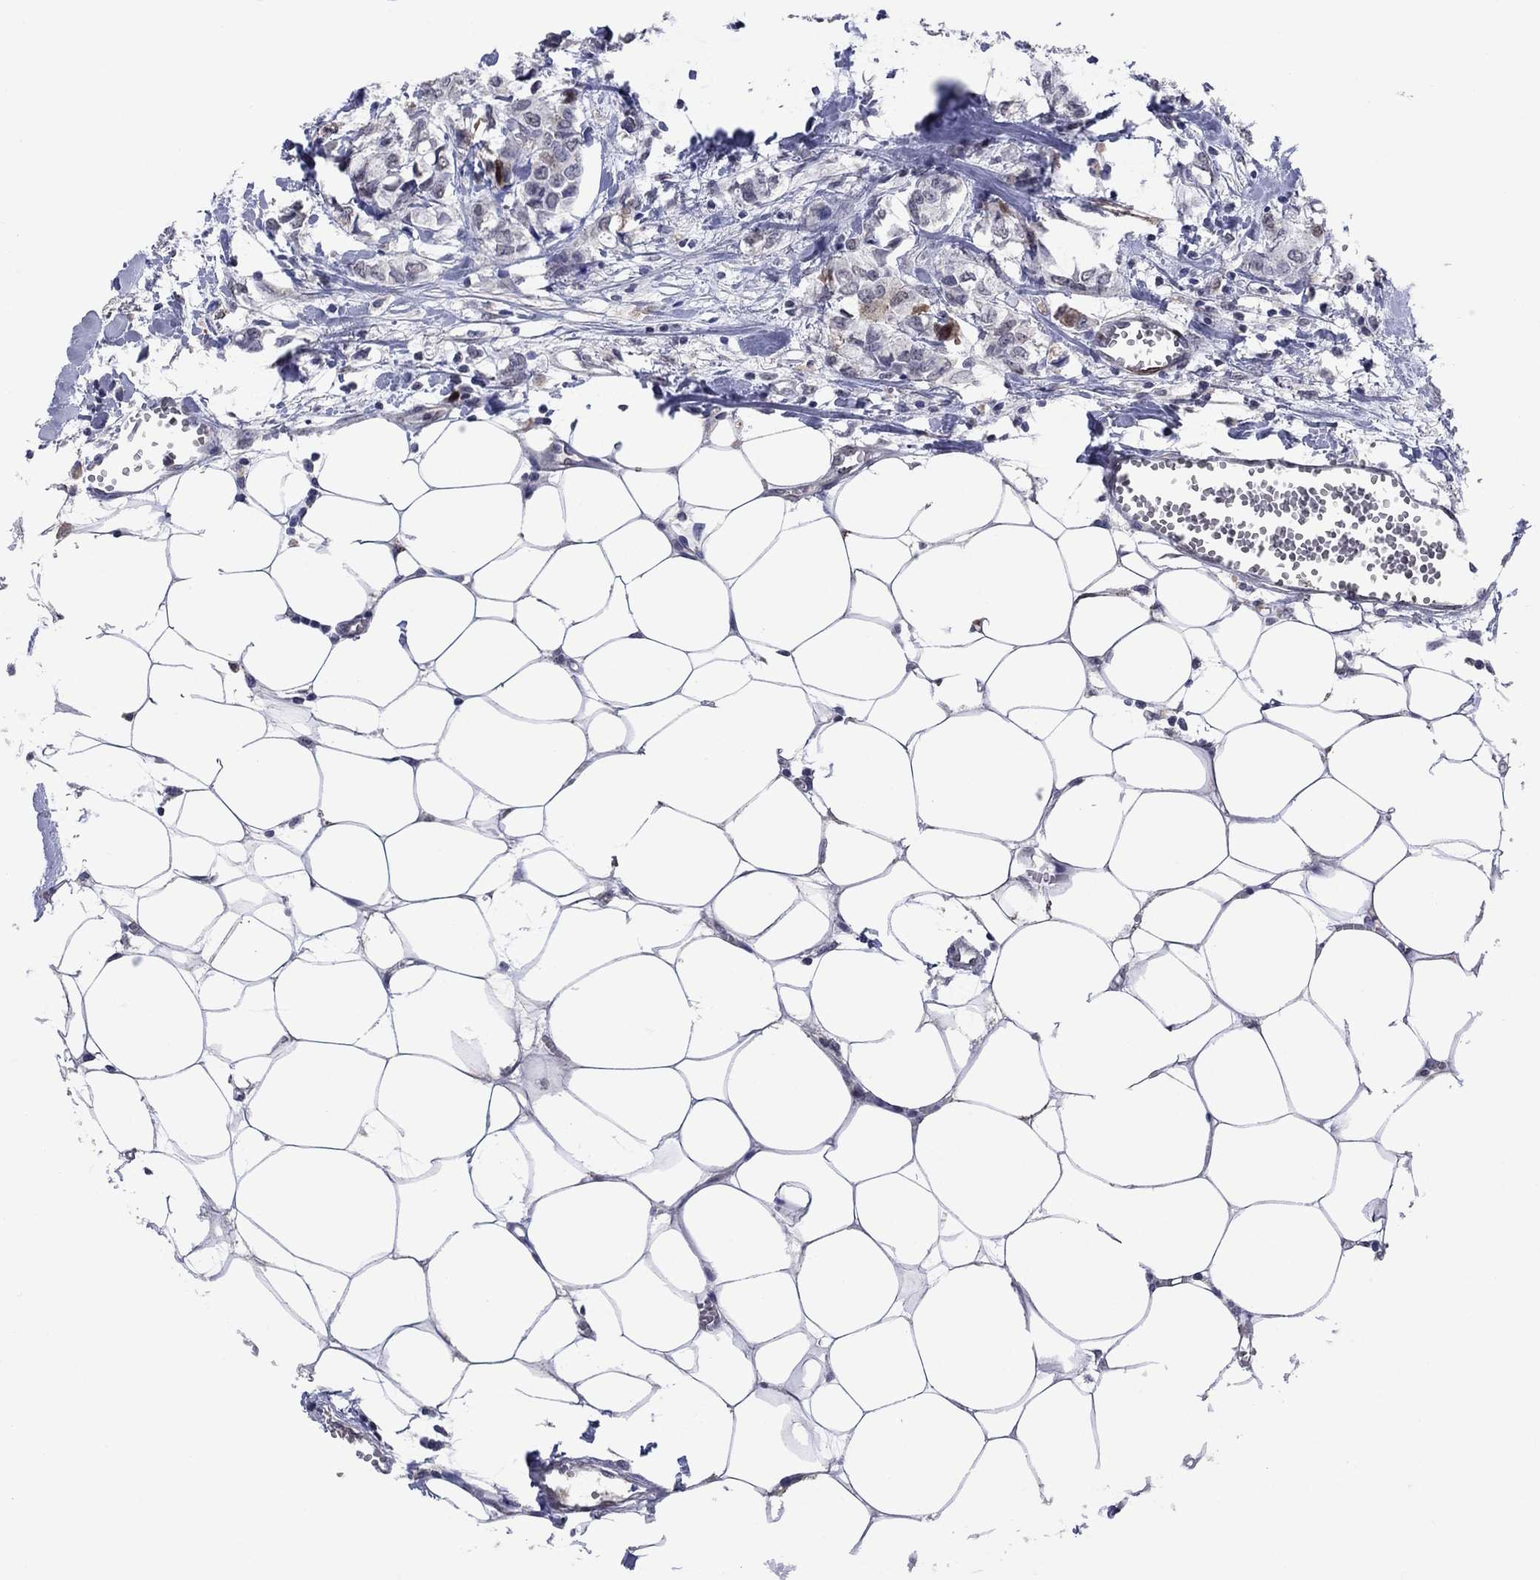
{"staining": {"intensity": "negative", "quantity": "none", "location": "none"}, "tissue": "breast cancer", "cell_type": "Tumor cells", "image_type": "cancer", "snomed": [{"axis": "morphology", "description": "Duct carcinoma"}, {"axis": "topography", "description": "Breast"}], "caption": "Histopathology image shows no significant protein staining in tumor cells of breast infiltrating ductal carcinoma. (DAB (3,3'-diaminobenzidine) immunohistochemistry (IHC) with hematoxylin counter stain).", "gene": "TYMS", "patient": {"sex": "female", "age": 85}}